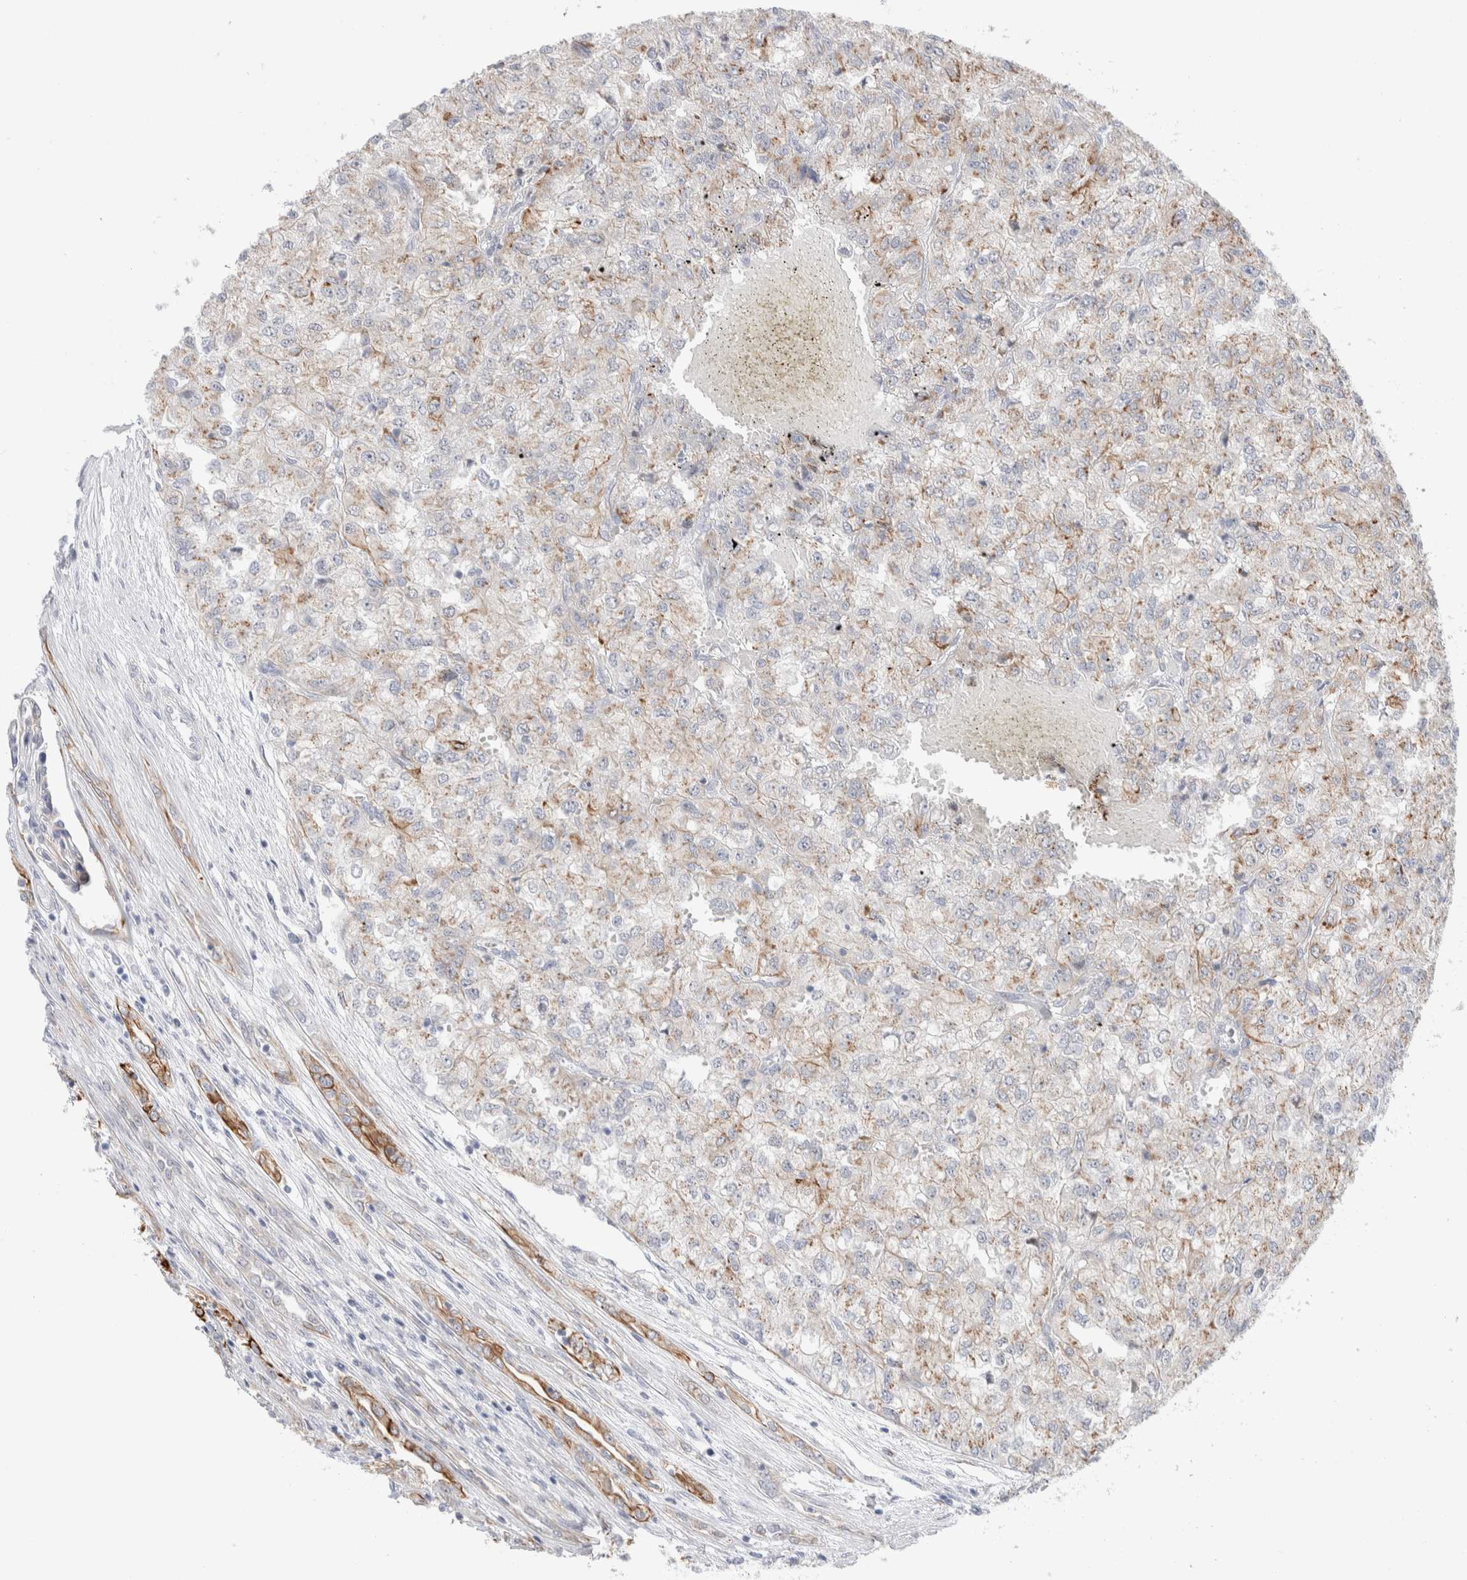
{"staining": {"intensity": "weak", "quantity": "25%-75%", "location": "cytoplasmic/membranous"}, "tissue": "renal cancer", "cell_type": "Tumor cells", "image_type": "cancer", "snomed": [{"axis": "morphology", "description": "Adenocarcinoma, NOS"}, {"axis": "topography", "description": "Kidney"}], "caption": "Immunohistochemistry micrograph of neoplastic tissue: adenocarcinoma (renal) stained using IHC reveals low levels of weak protein expression localized specifically in the cytoplasmic/membranous of tumor cells, appearing as a cytoplasmic/membranous brown color.", "gene": "C1orf112", "patient": {"sex": "female", "age": 54}}